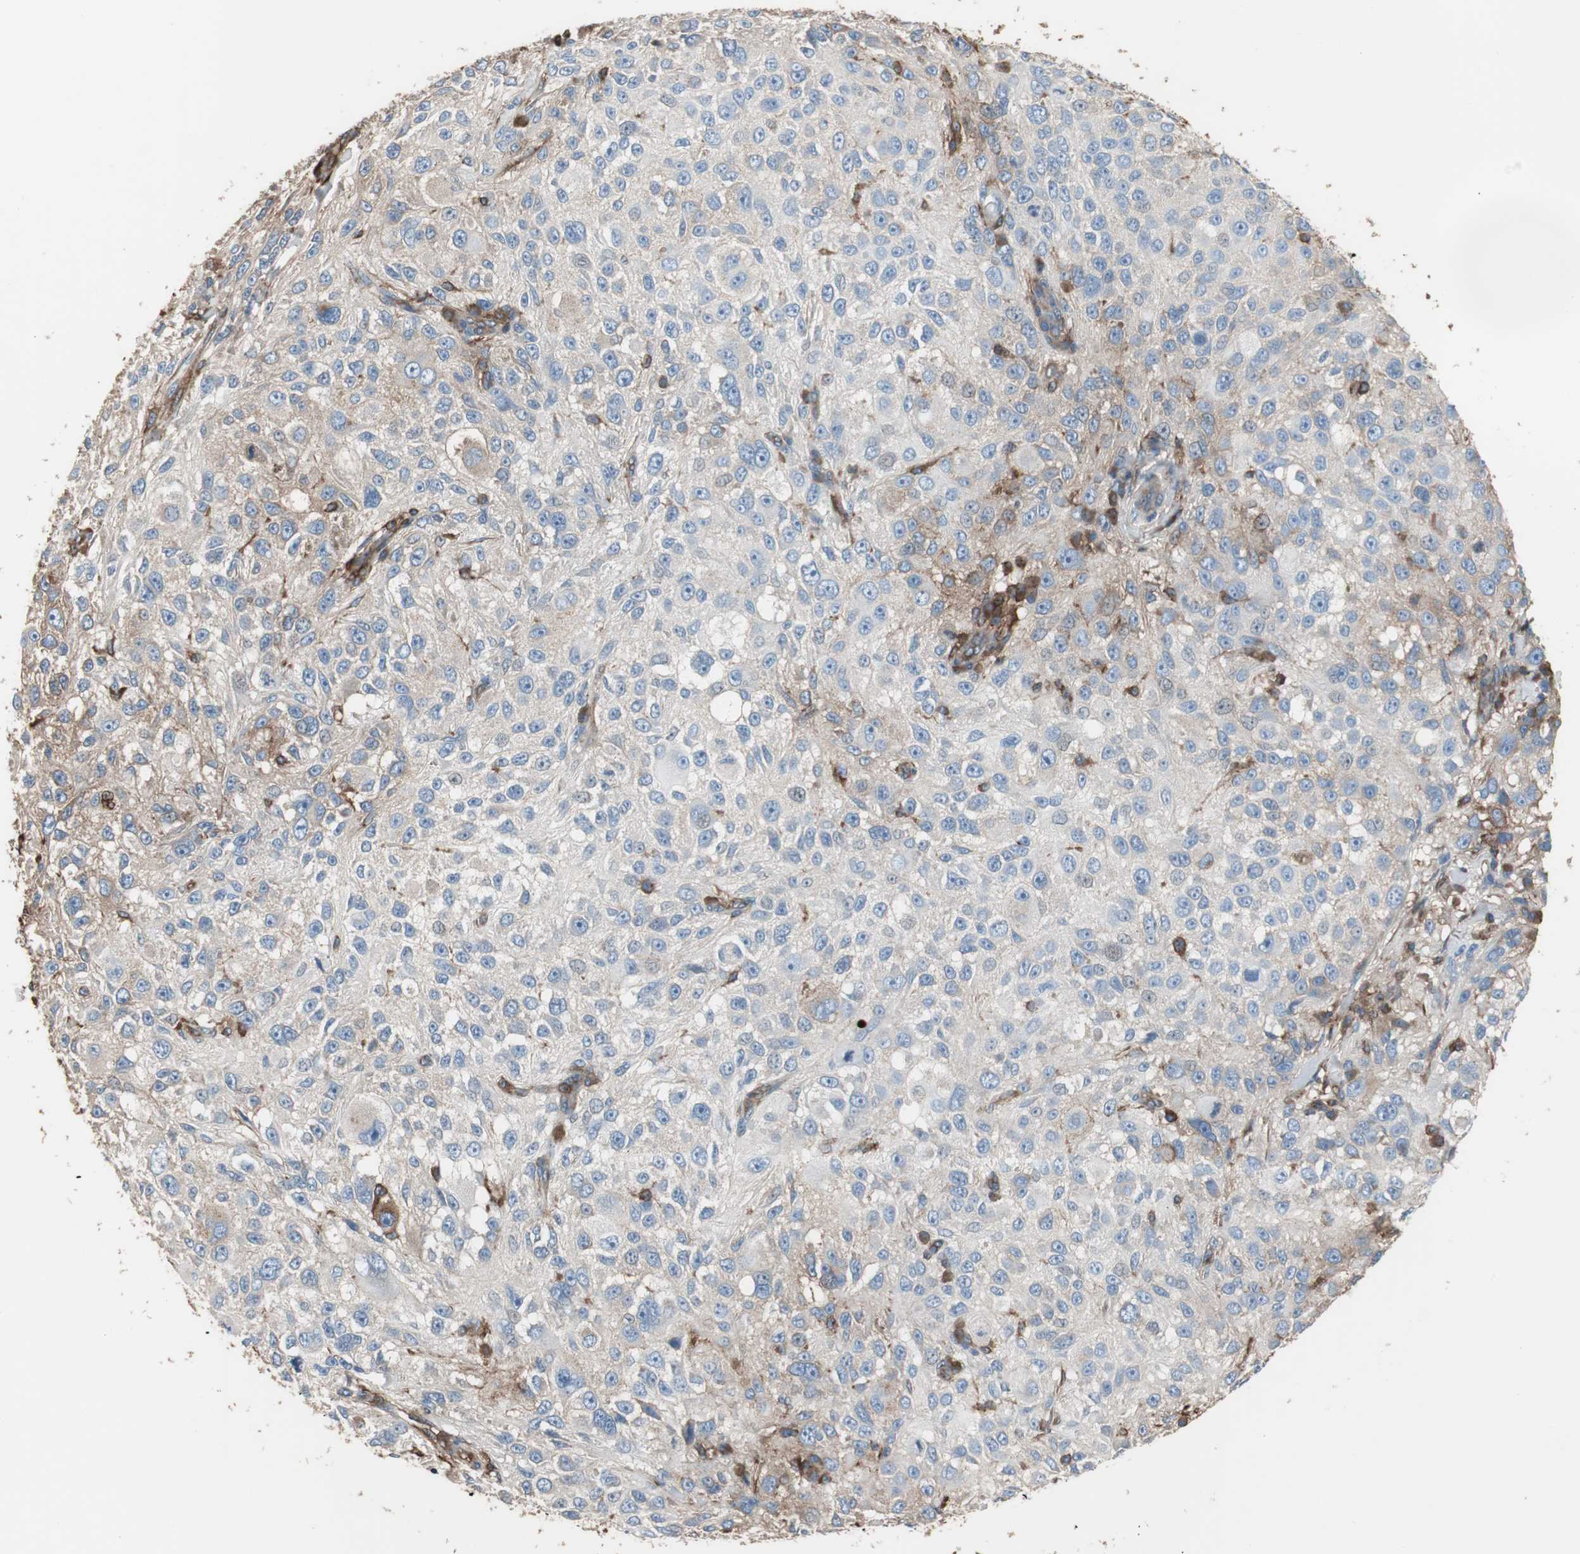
{"staining": {"intensity": "moderate", "quantity": "<25%", "location": "cytoplasmic/membranous"}, "tissue": "melanoma", "cell_type": "Tumor cells", "image_type": "cancer", "snomed": [{"axis": "morphology", "description": "Necrosis, NOS"}, {"axis": "morphology", "description": "Malignant melanoma, NOS"}, {"axis": "topography", "description": "Skin"}], "caption": "Immunohistochemical staining of malignant melanoma displays low levels of moderate cytoplasmic/membranous staining in approximately <25% of tumor cells.", "gene": "B2M", "patient": {"sex": "female", "age": 87}}